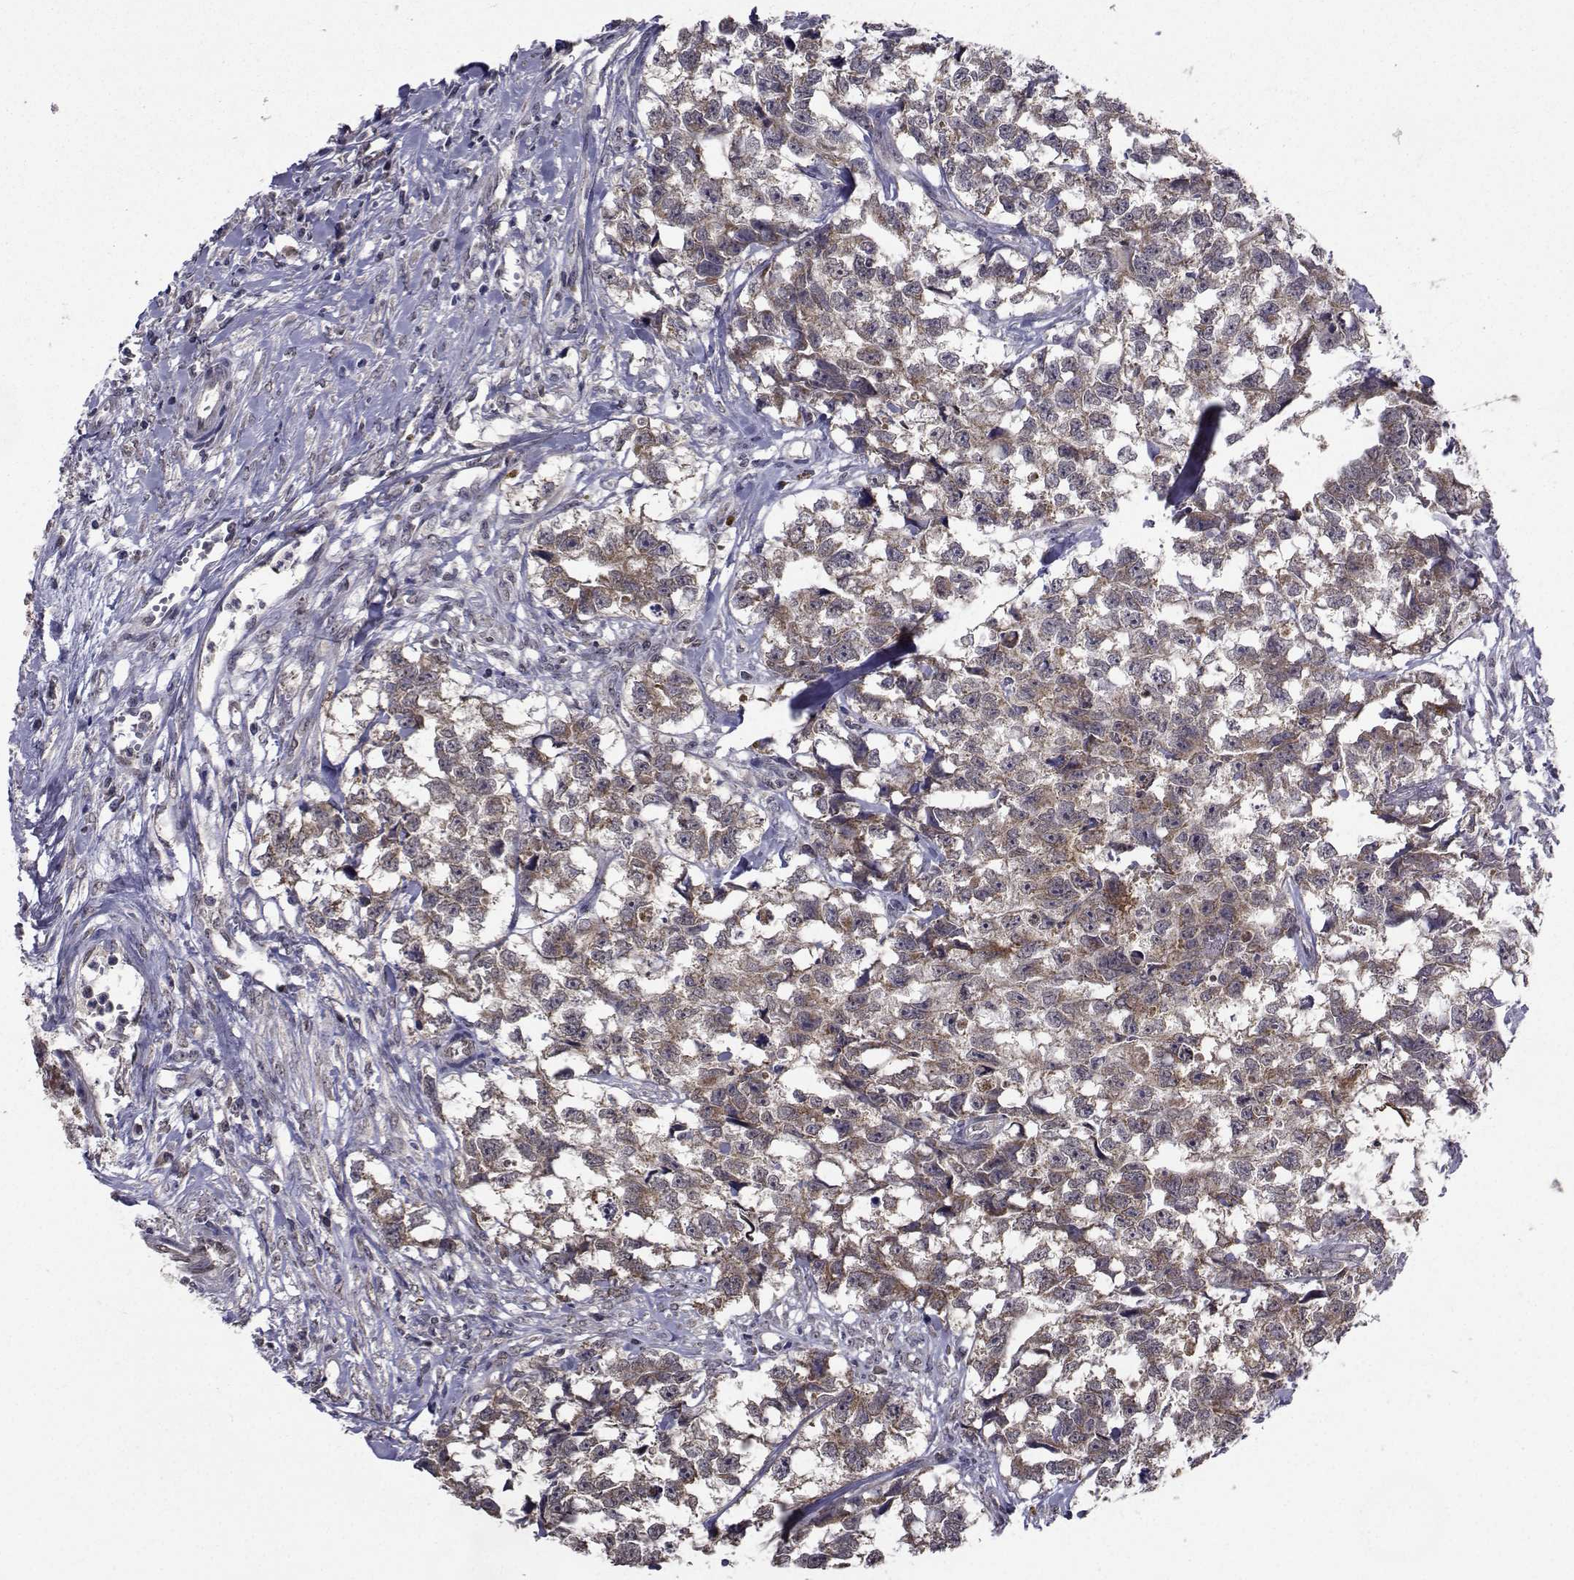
{"staining": {"intensity": "moderate", "quantity": ">75%", "location": "cytoplasmic/membranous"}, "tissue": "testis cancer", "cell_type": "Tumor cells", "image_type": "cancer", "snomed": [{"axis": "morphology", "description": "Carcinoma, Embryonal, NOS"}, {"axis": "morphology", "description": "Teratoma, malignant, NOS"}, {"axis": "topography", "description": "Testis"}], "caption": "An IHC micrograph of neoplastic tissue is shown. Protein staining in brown shows moderate cytoplasmic/membranous positivity in testis cancer (malignant teratoma) within tumor cells.", "gene": "CYP2S1", "patient": {"sex": "male", "age": 44}}